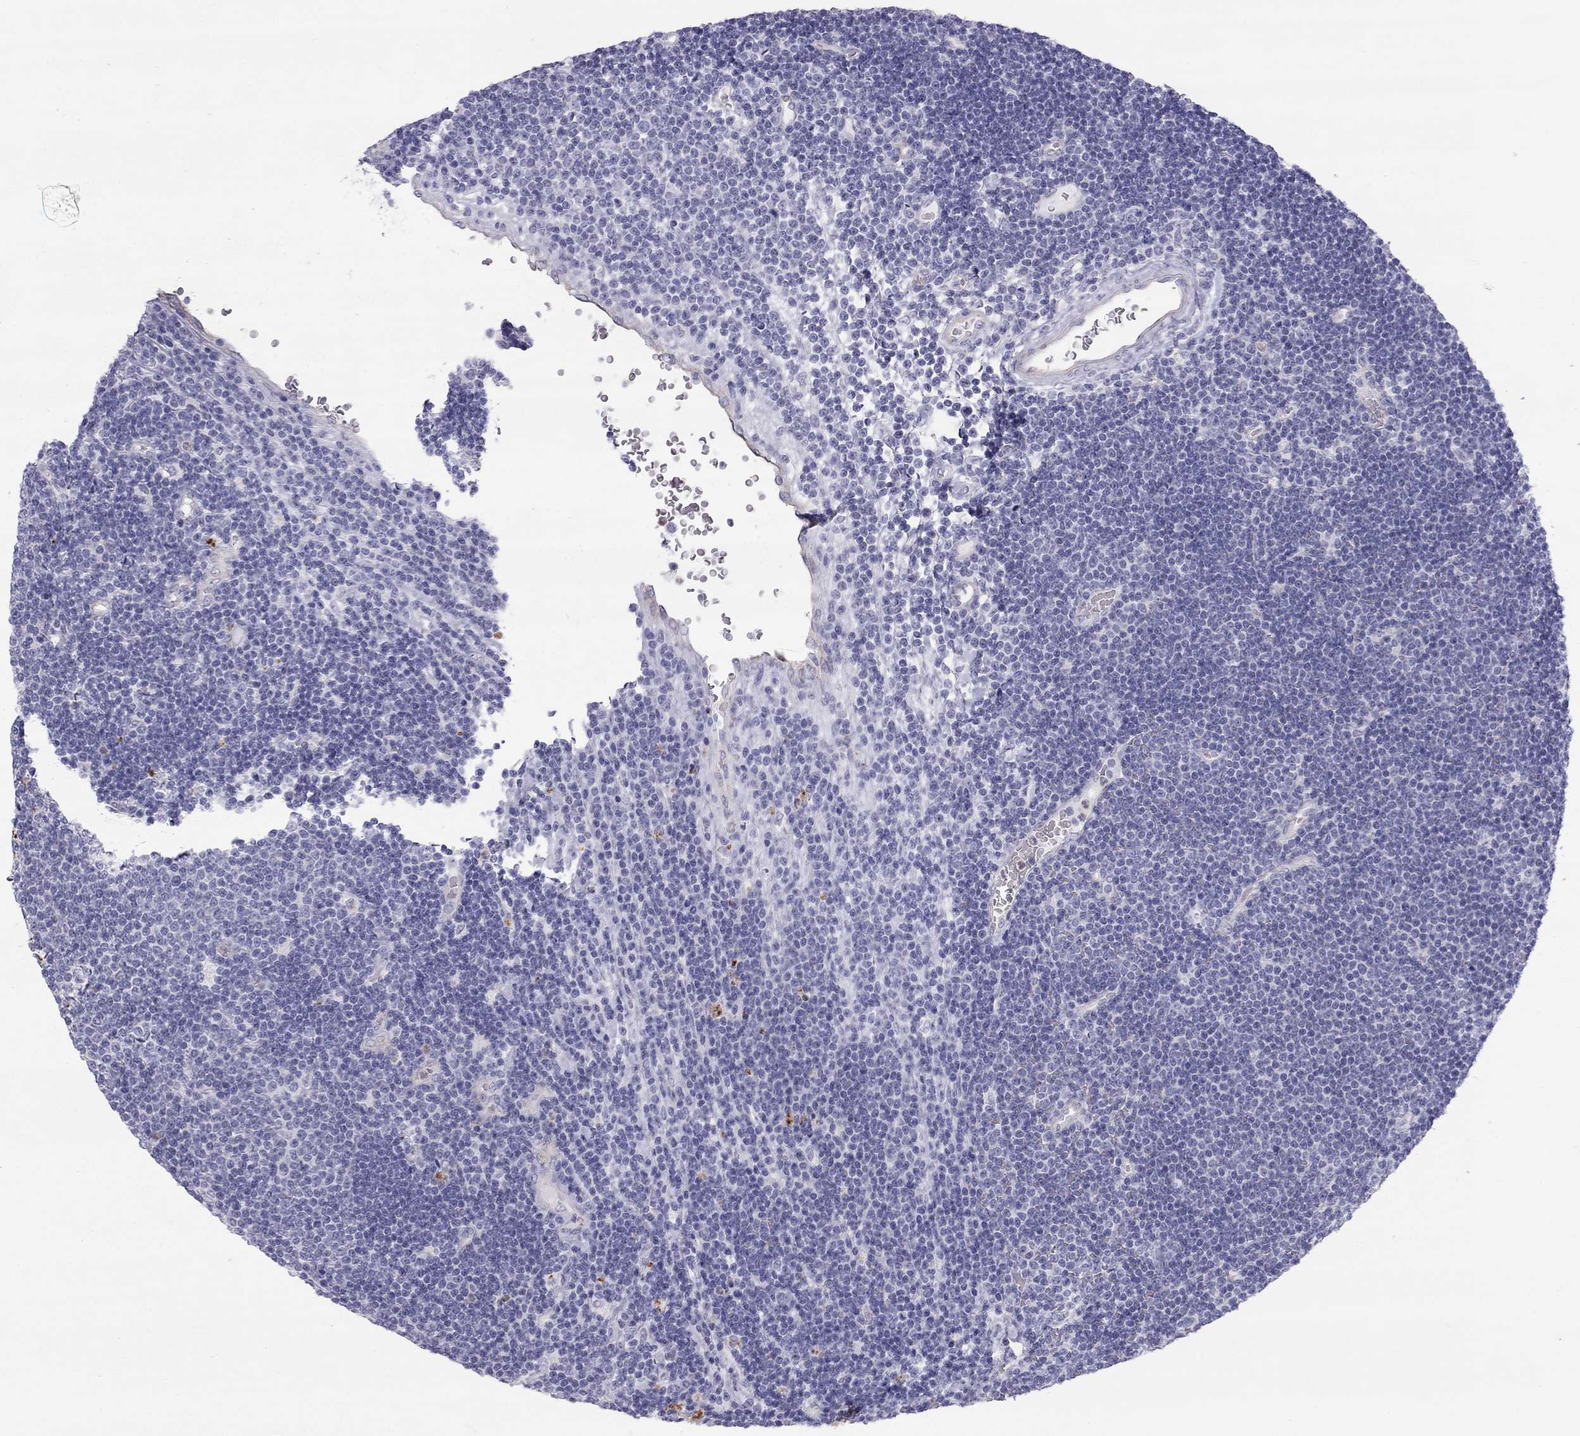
{"staining": {"intensity": "negative", "quantity": "none", "location": "none"}, "tissue": "lymphoma", "cell_type": "Tumor cells", "image_type": "cancer", "snomed": [{"axis": "morphology", "description": "Malignant lymphoma, non-Hodgkin's type, Low grade"}, {"axis": "topography", "description": "Brain"}], "caption": "This is an IHC histopathology image of human lymphoma. There is no positivity in tumor cells.", "gene": "TDRD6", "patient": {"sex": "female", "age": 66}}